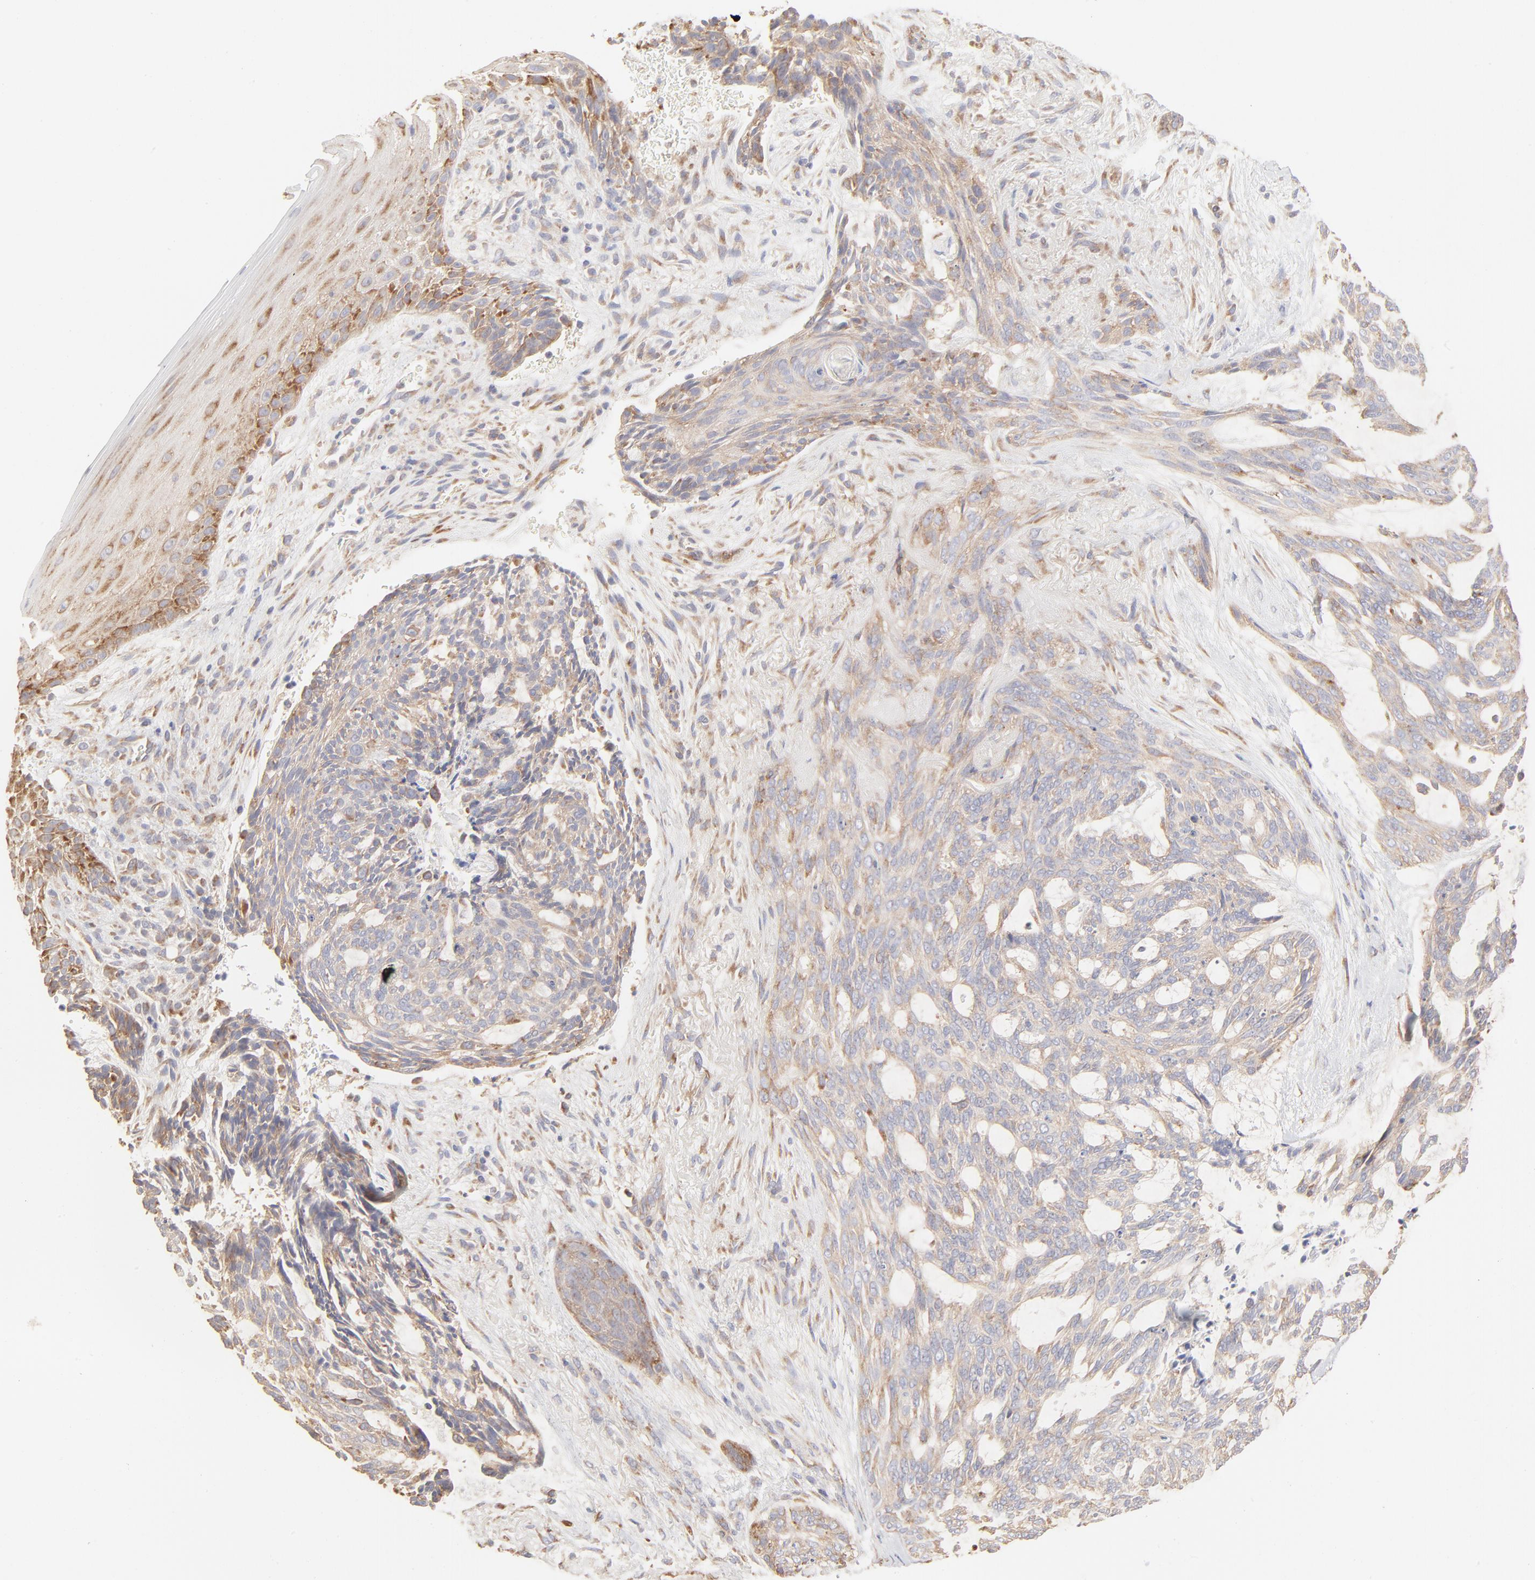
{"staining": {"intensity": "weak", "quantity": ">75%", "location": "cytoplasmic/membranous"}, "tissue": "skin cancer", "cell_type": "Tumor cells", "image_type": "cancer", "snomed": [{"axis": "morphology", "description": "Normal tissue, NOS"}, {"axis": "morphology", "description": "Basal cell carcinoma"}, {"axis": "topography", "description": "Skin"}], "caption": "Immunohistochemical staining of basal cell carcinoma (skin) displays weak cytoplasmic/membranous protein expression in approximately >75% of tumor cells. The protein of interest is shown in brown color, while the nuclei are stained blue.", "gene": "RPS21", "patient": {"sex": "female", "age": 71}}